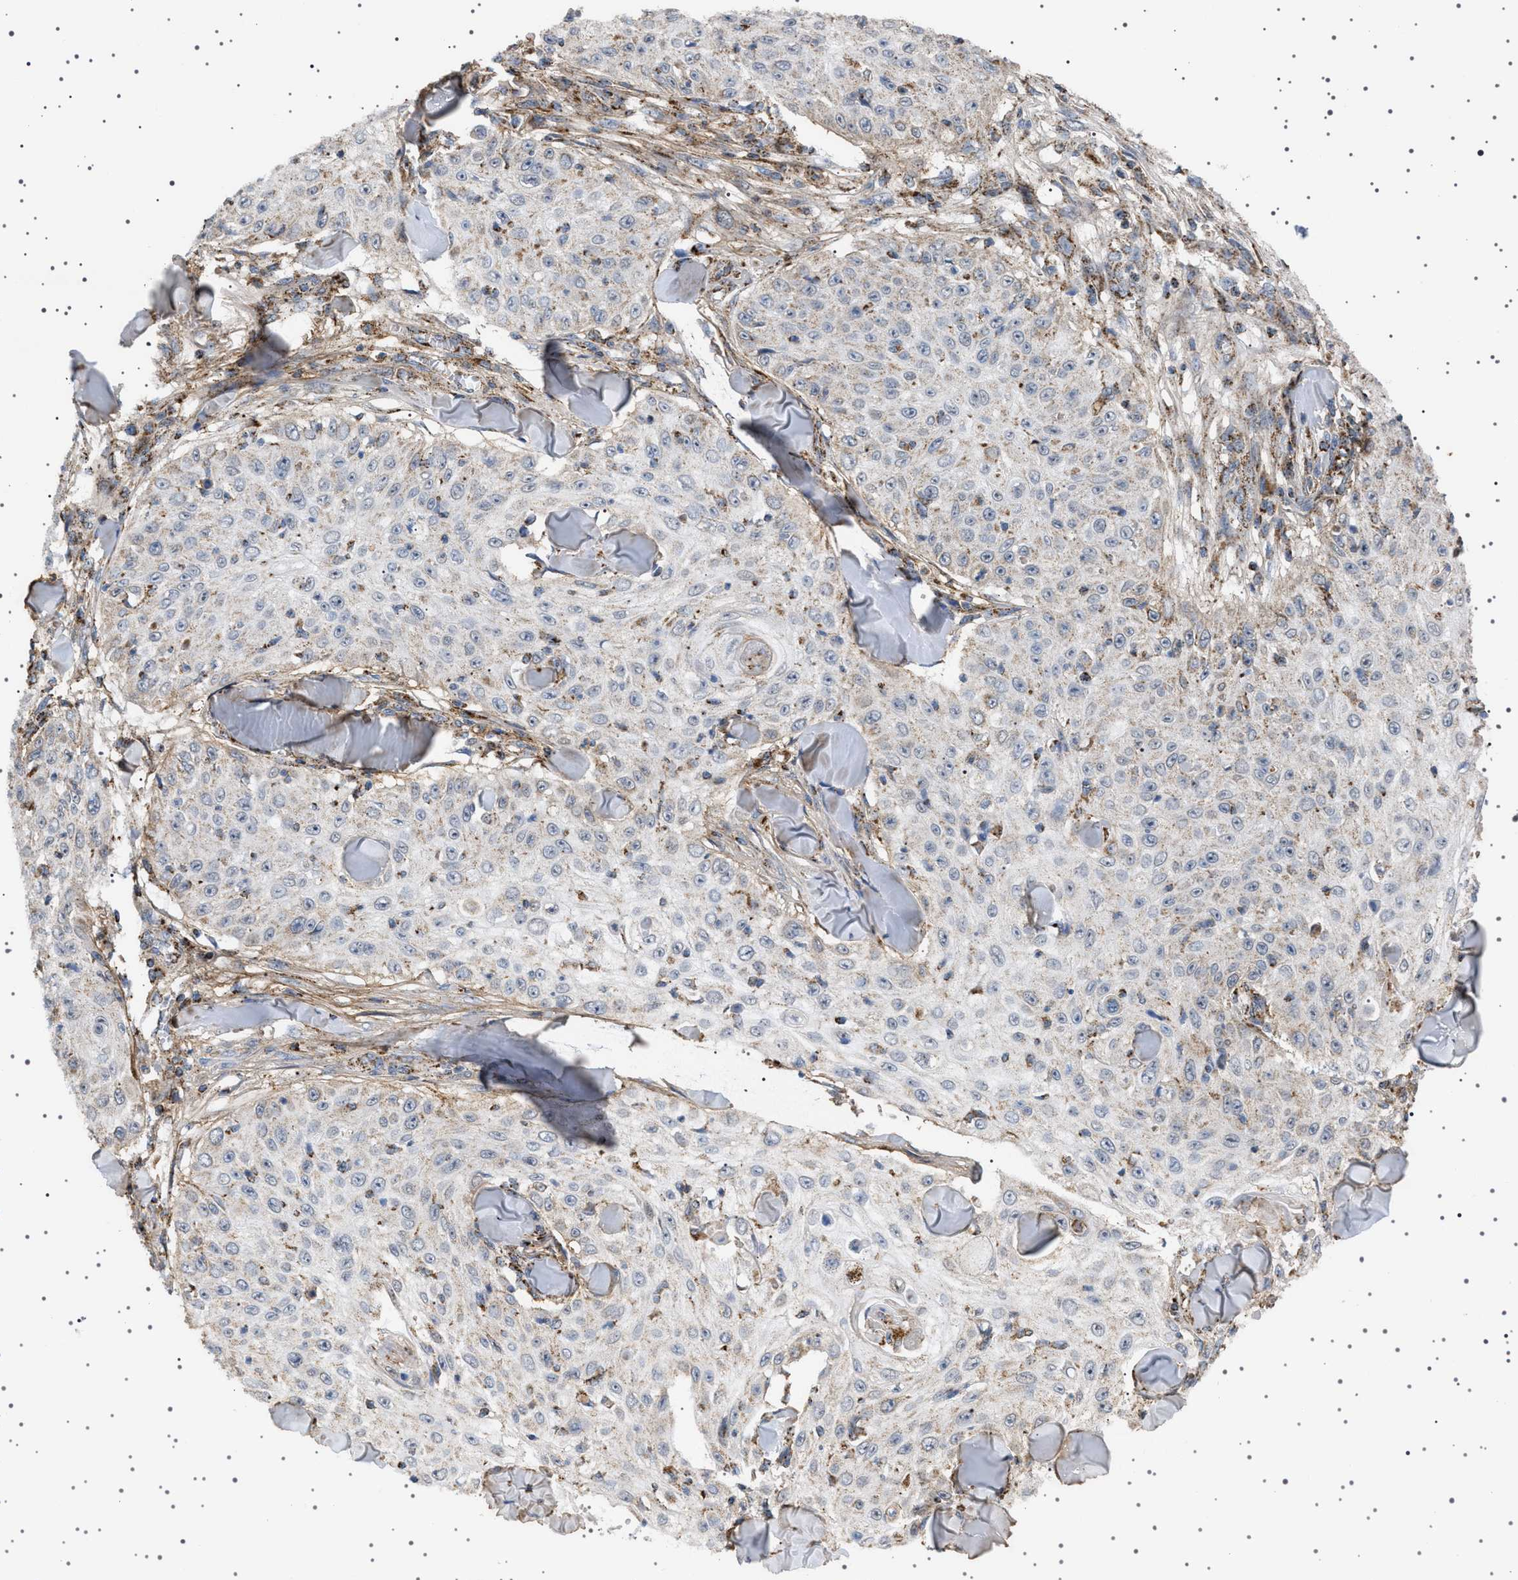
{"staining": {"intensity": "negative", "quantity": "none", "location": "none"}, "tissue": "skin cancer", "cell_type": "Tumor cells", "image_type": "cancer", "snomed": [{"axis": "morphology", "description": "Squamous cell carcinoma, NOS"}, {"axis": "topography", "description": "Skin"}], "caption": "A histopathology image of skin cancer (squamous cell carcinoma) stained for a protein reveals no brown staining in tumor cells.", "gene": "UBXN8", "patient": {"sex": "male", "age": 86}}